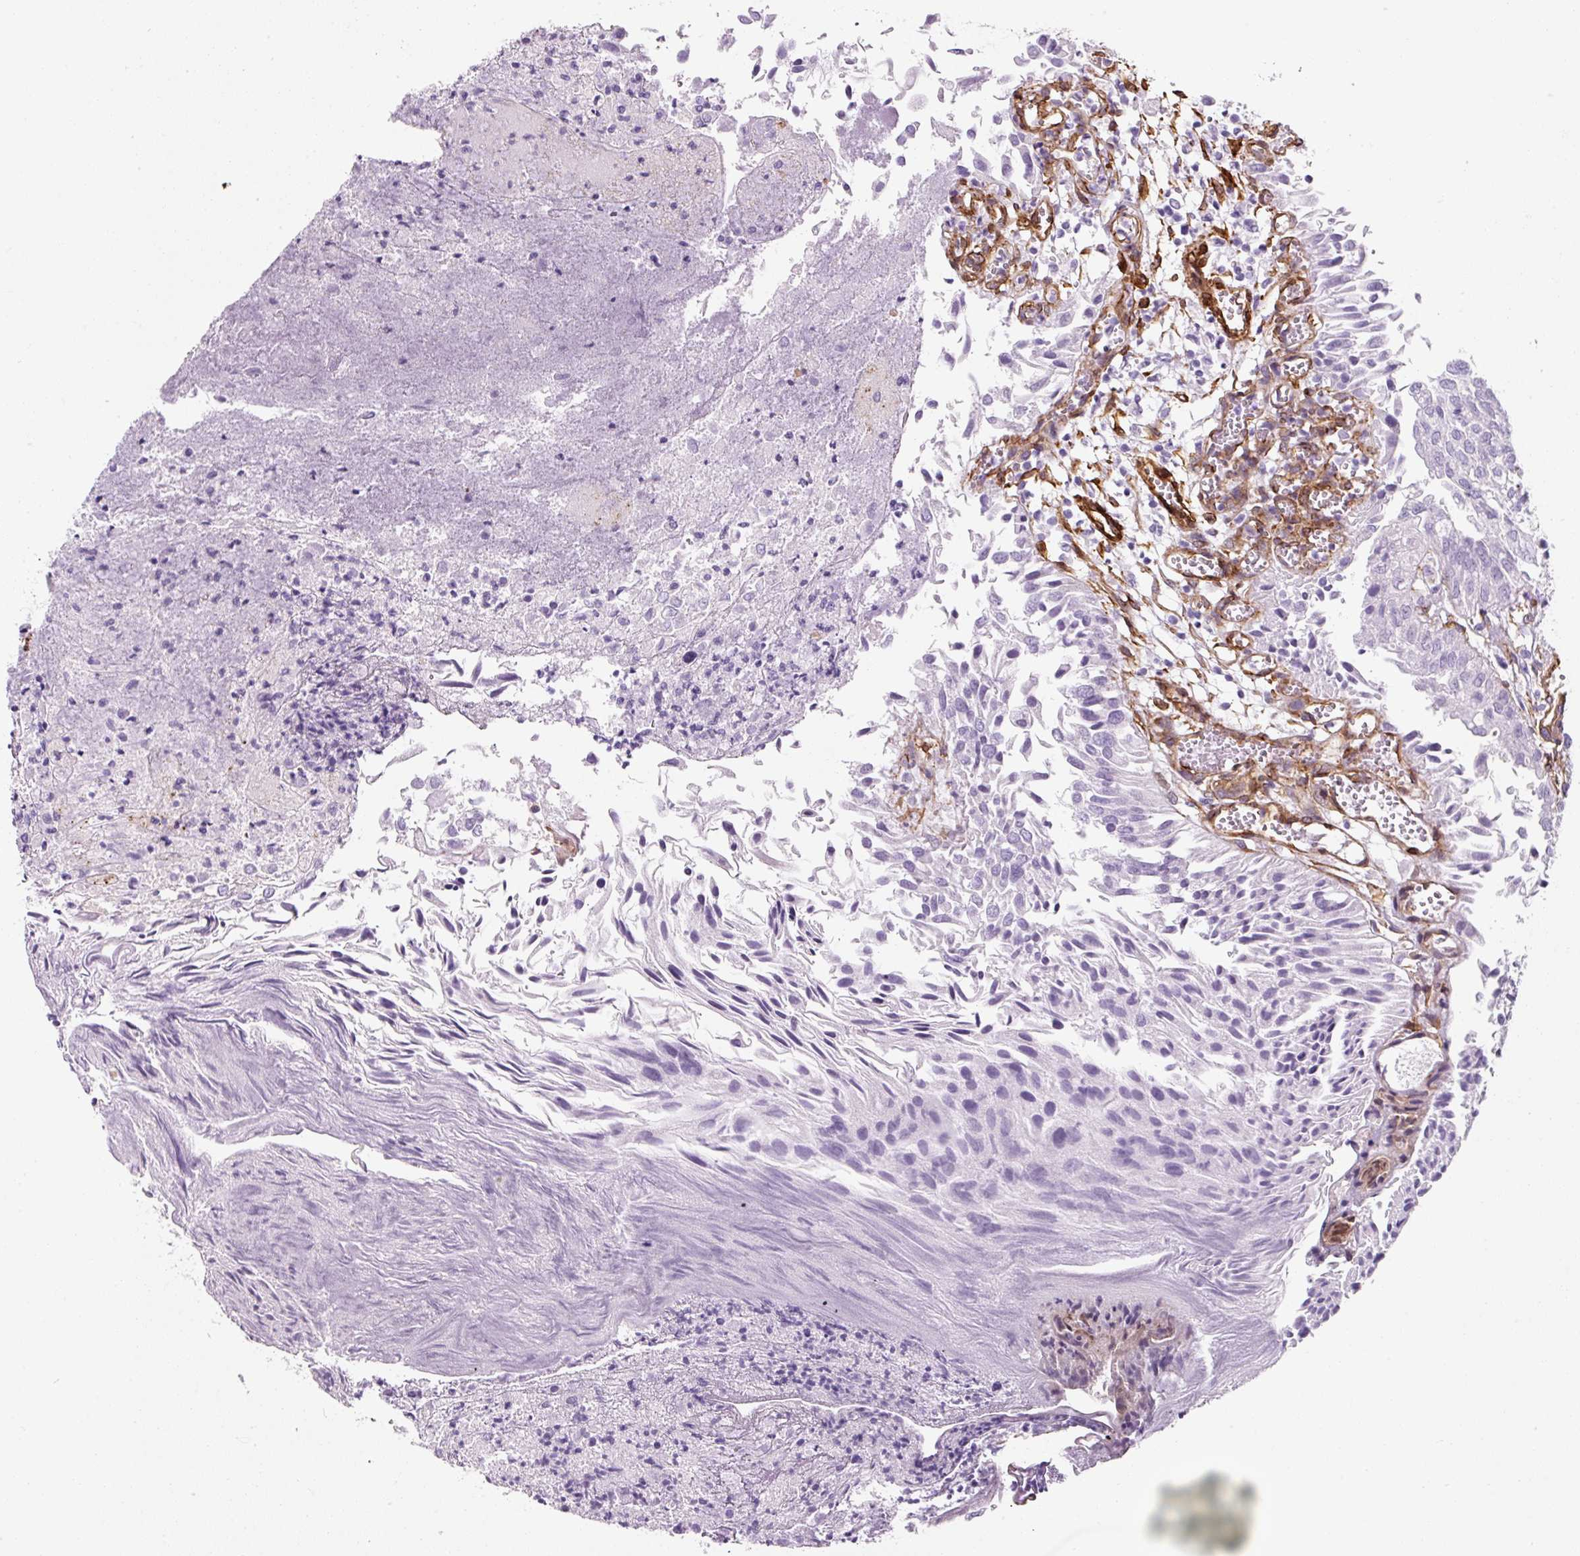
{"staining": {"intensity": "negative", "quantity": "none", "location": "none"}, "tissue": "urothelial cancer", "cell_type": "Tumor cells", "image_type": "cancer", "snomed": [{"axis": "morphology", "description": "Urothelial carcinoma, Low grade"}, {"axis": "topography", "description": "Urinary bladder"}], "caption": "A micrograph of urothelial carcinoma (low-grade) stained for a protein demonstrates no brown staining in tumor cells. (DAB (3,3'-diaminobenzidine) immunohistochemistry (IHC) with hematoxylin counter stain).", "gene": "CAVIN3", "patient": {"sex": "female", "age": 89}}